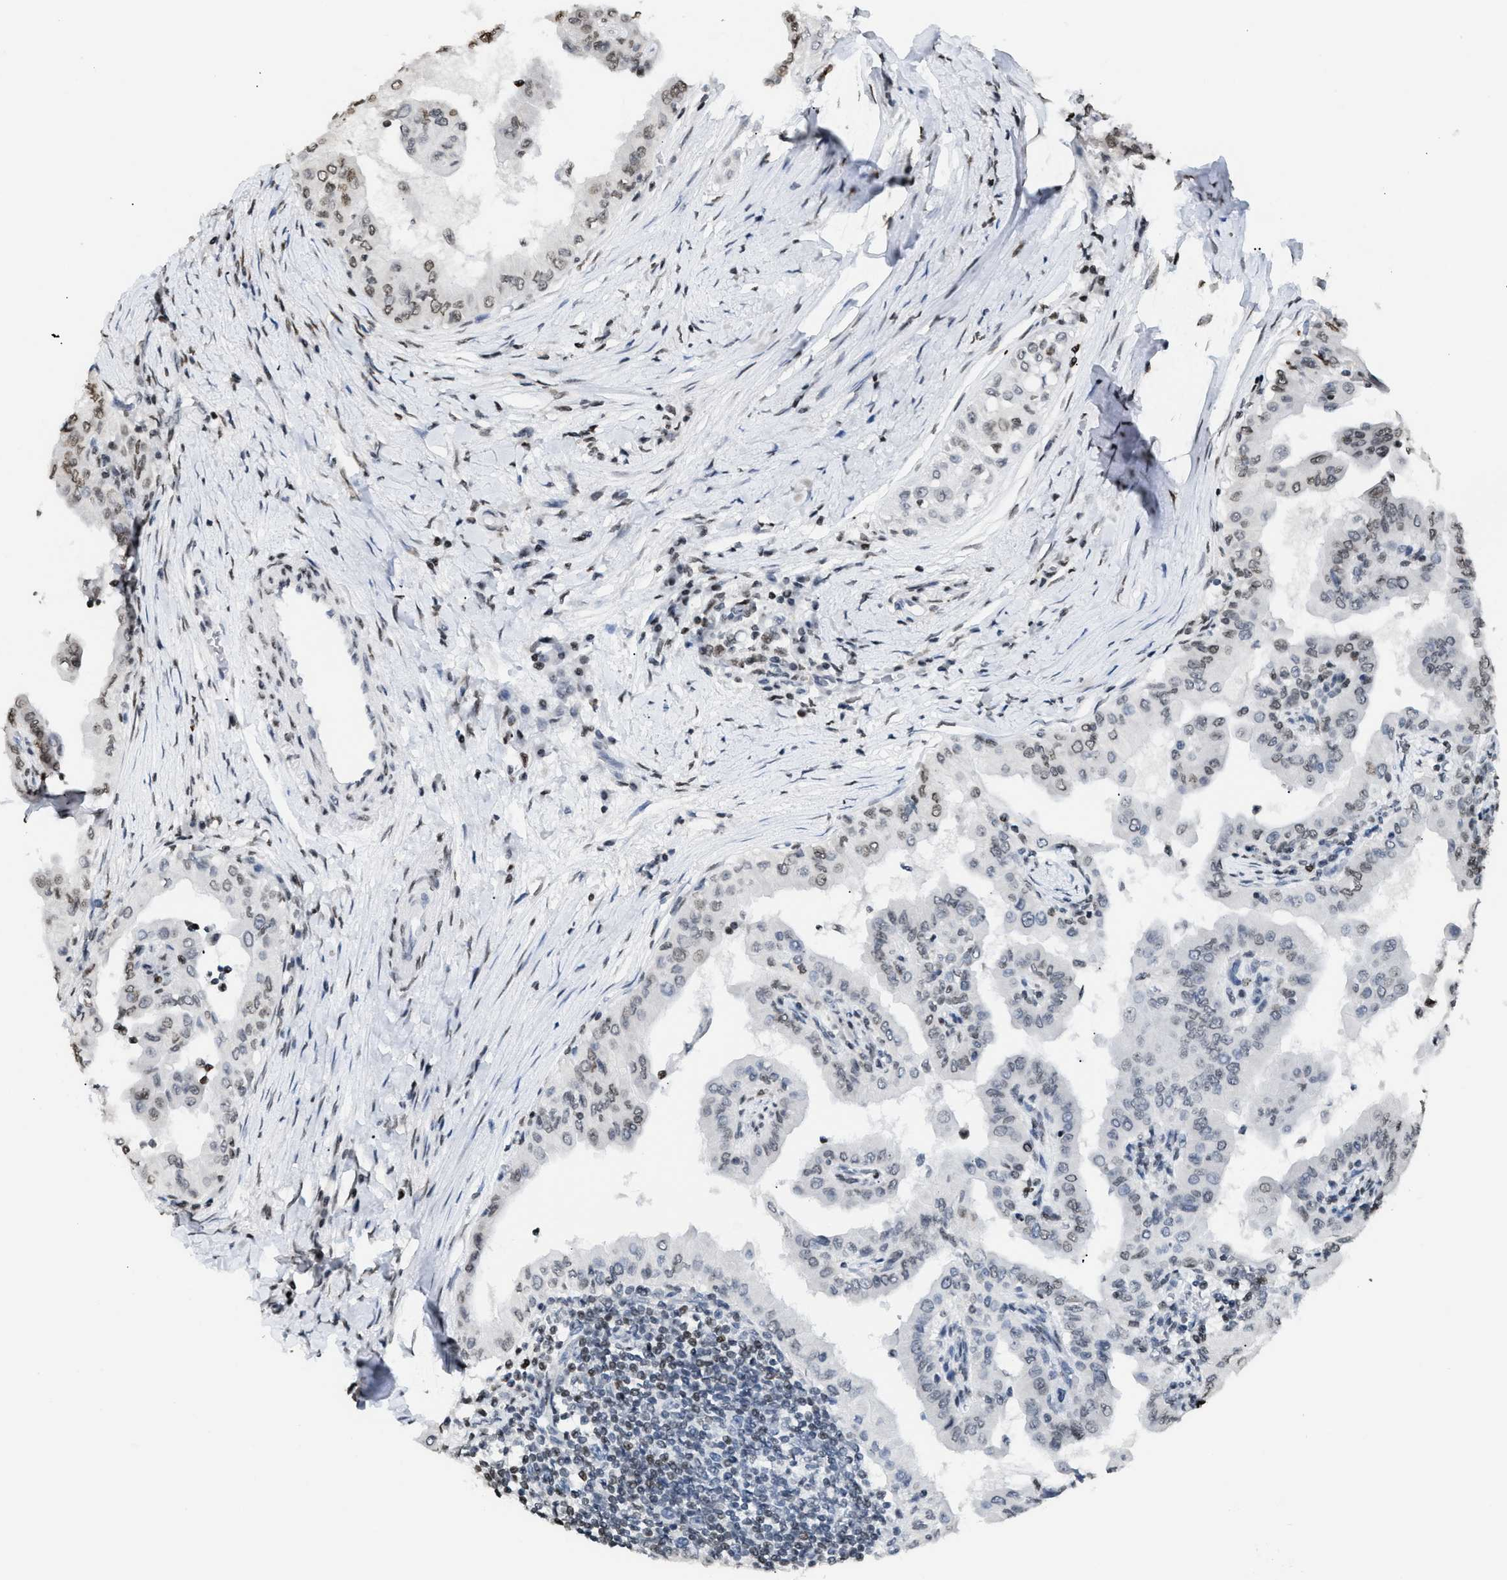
{"staining": {"intensity": "weak", "quantity": "25%-75%", "location": "nuclear"}, "tissue": "thyroid cancer", "cell_type": "Tumor cells", "image_type": "cancer", "snomed": [{"axis": "morphology", "description": "Papillary adenocarcinoma, NOS"}, {"axis": "topography", "description": "Thyroid gland"}], "caption": "This is a histology image of immunohistochemistry (IHC) staining of thyroid papillary adenocarcinoma, which shows weak positivity in the nuclear of tumor cells.", "gene": "HMGN2", "patient": {"sex": "male", "age": 33}}